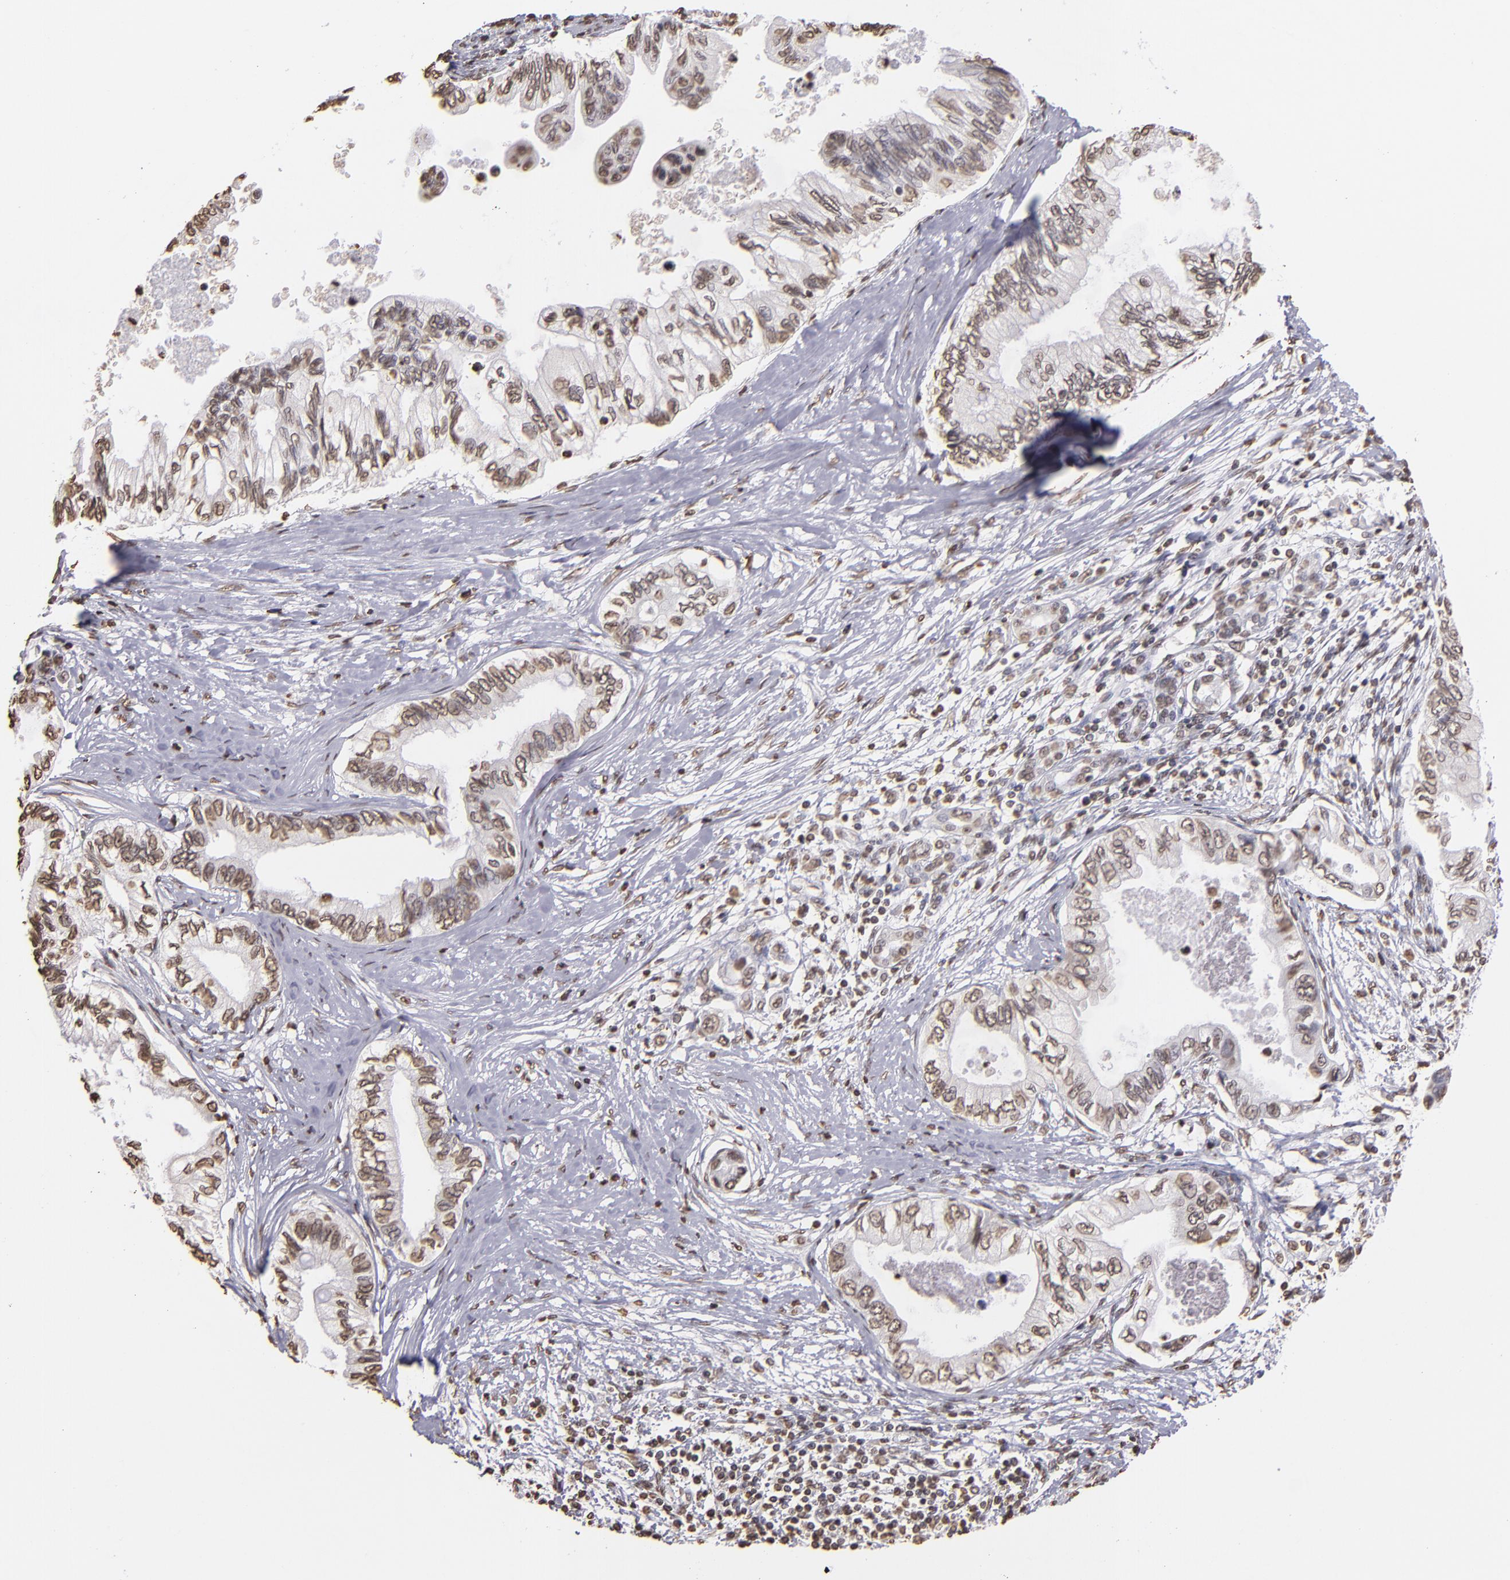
{"staining": {"intensity": "weak", "quantity": "25%-75%", "location": "nuclear"}, "tissue": "pancreatic cancer", "cell_type": "Tumor cells", "image_type": "cancer", "snomed": [{"axis": "morphology", "description": "Adenocarcinoma, NOS"}, {"axis": "topography", "description": "Pancreas"}], "caption": "IHC (DAB (3,3'-diaminobenzidine)) staining of human pancreatic cancer (adenocarcinoma) displays weak nuclear protein positivity in about 25%-75% of tumor cells. (DAB (3,3'-diaminobenzidine) IHC with brightfield microscopy, high magnification).", "gene": "LBX1", "patient": {"sex": "female", "age": 66}}